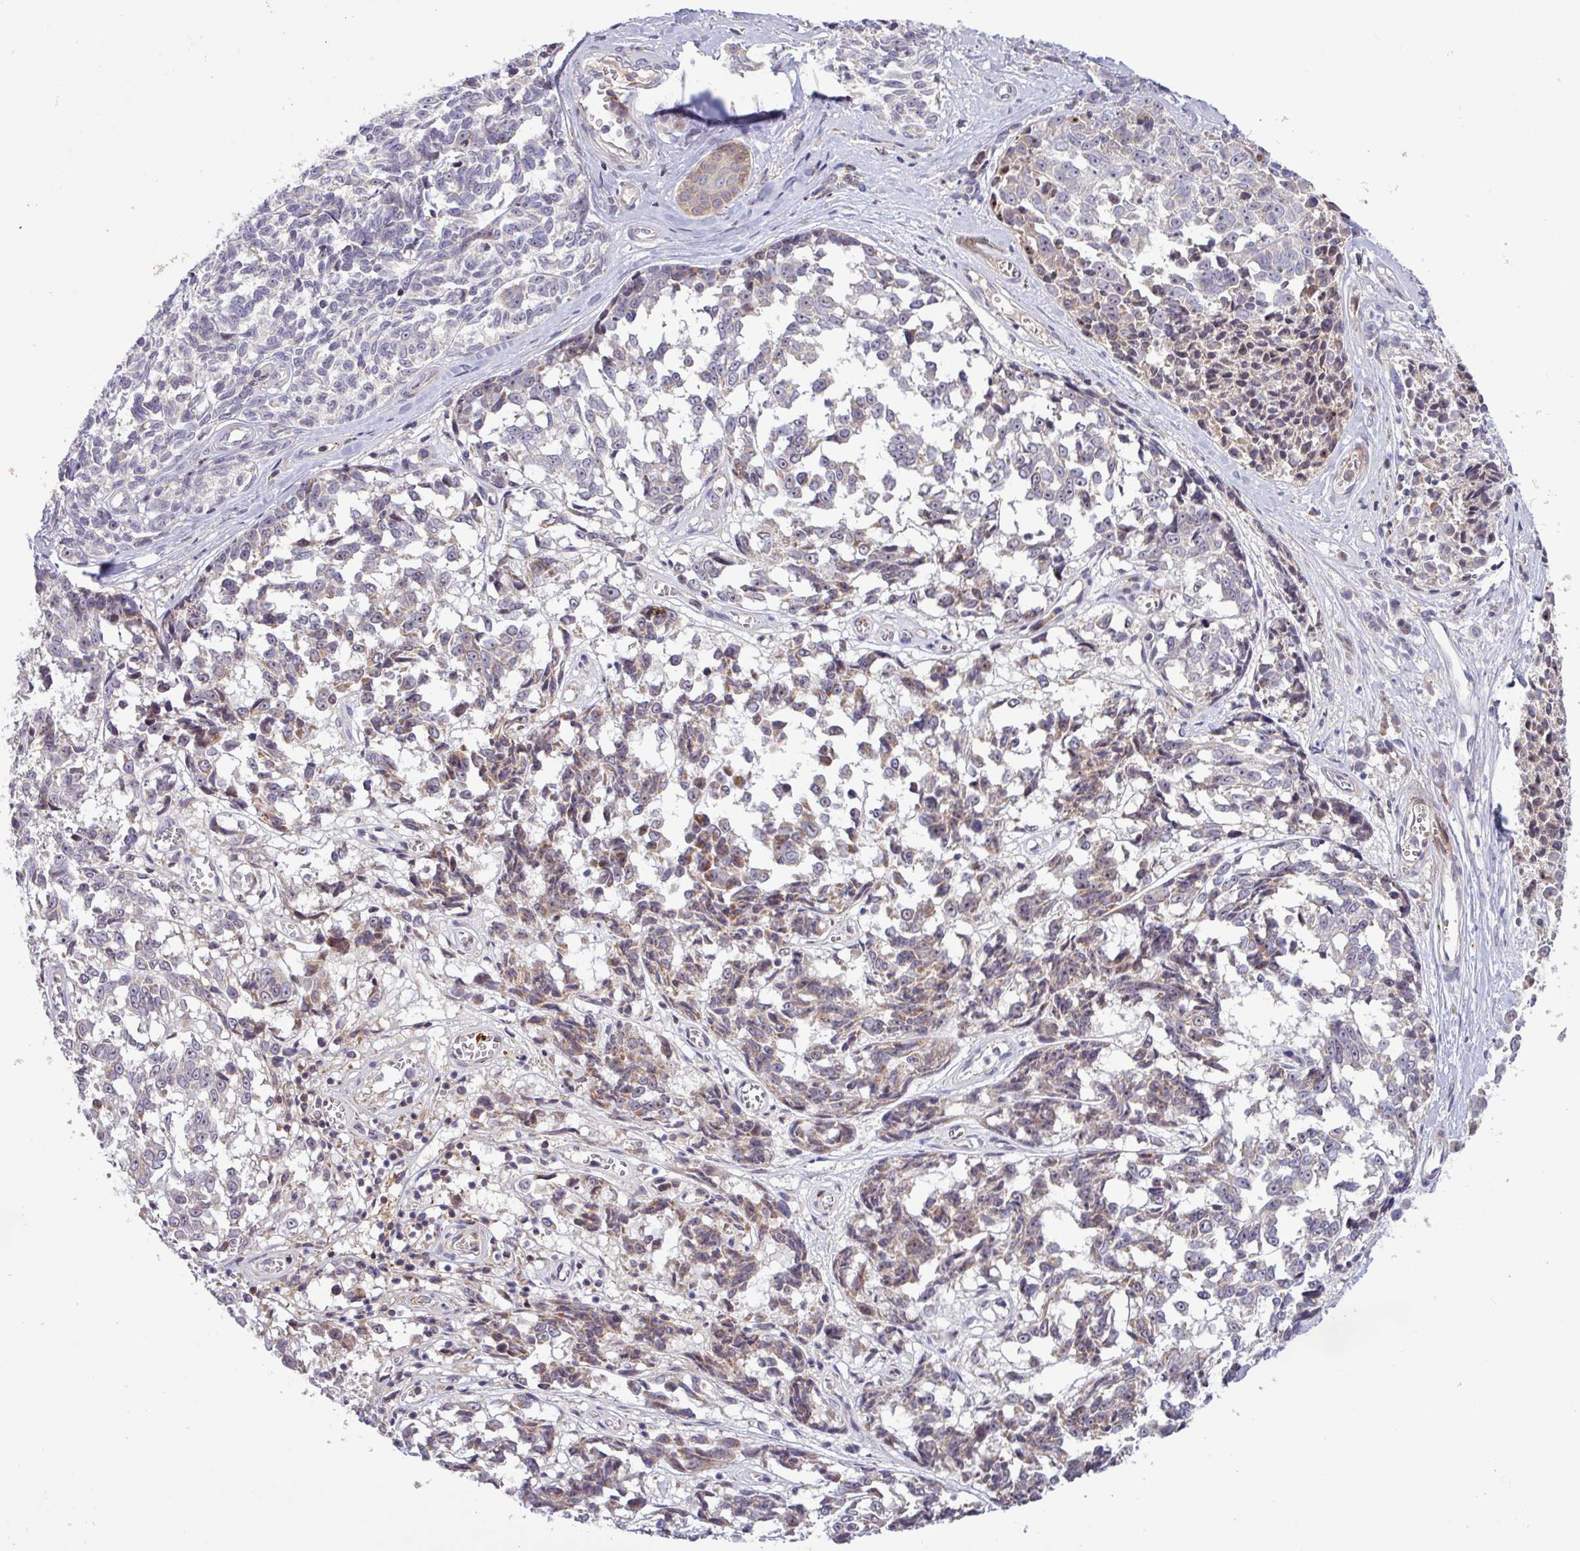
{"staining": {"intensity": "moderate", "quantity": "<25%", "location": "cytoplasmic/membranous"}, "tissue": "melanoma", "cell_type": "Tumor cells", "image_type": "cancer", "snomed": [{"axis": "morphology", "description": "Malignant melanoma, NOS"}, {"axis": "topography", "description": "Skin"}], "caption": "DAB (3,3'-diaminobenzidine) immunohistochemical staining of malignant melanoma shows moderate cytoplasmic/membranous protein expression in approximately <25% of tumor cells.", "gene": "TNFSF12", "patient": {"sex": "female", "age": 64}}